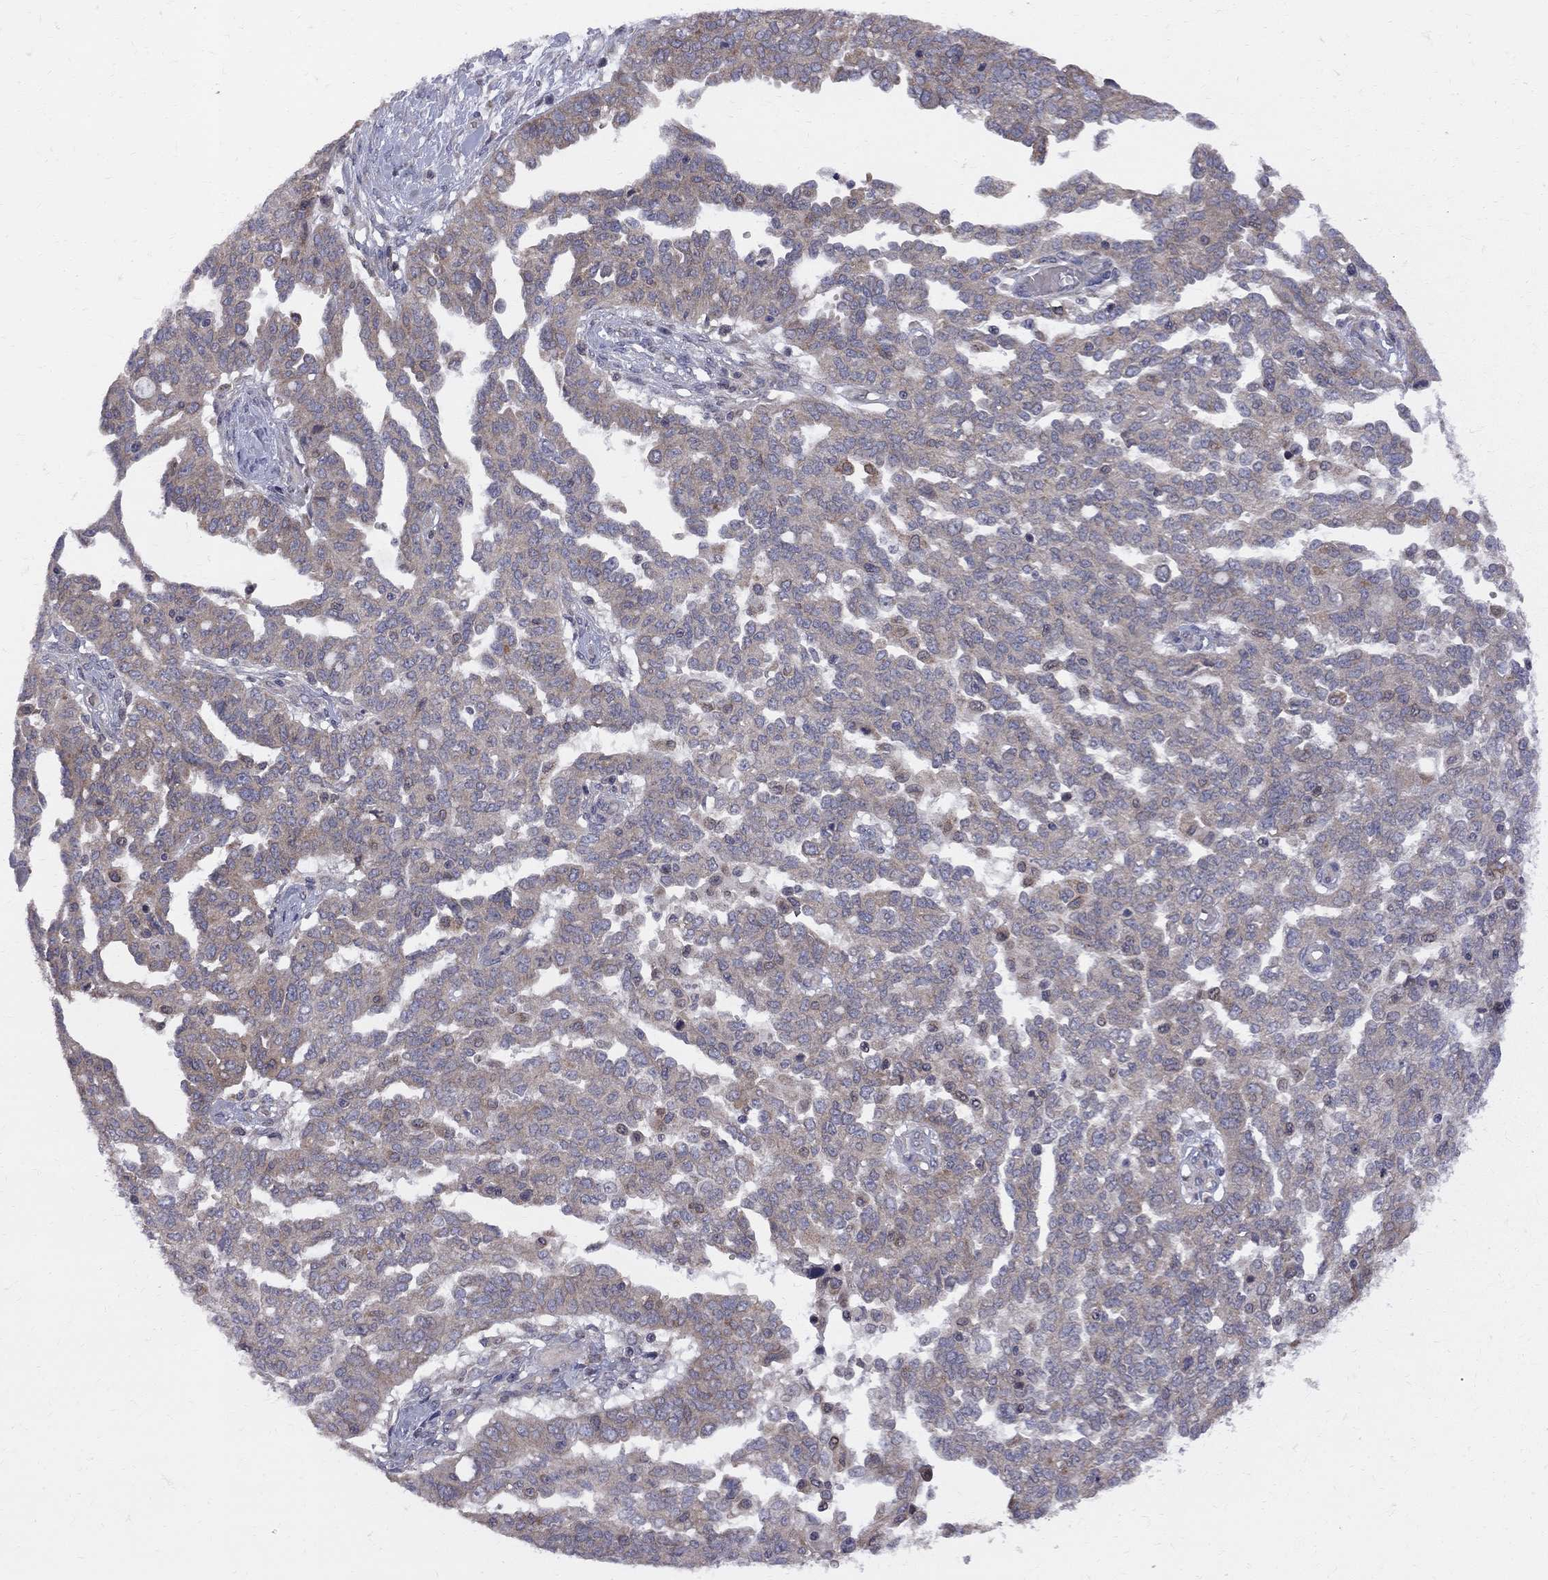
{"staining": {"intensity": "weak", "quantity": ">75%", "location": "cytoplasmic/membranous"}, "tissue": "ovarian cancer", "cell_type": "Tumor cells", "image_type": "cancer", "snomed": [{"axis": "morphology", "description": "Cystadenocarcinoma, serous, NOS"}, {"axis": "topography", "description": "Ovary"}], "caption": "Serous cystadenocarcinoma (ovarian) was stained to show a protein in brown. There is low levels of weak cytoplasmic/membranous expression in about >75% of tumor cells.", "gene": "CNOT11", "patient": {"sex": "female", "age": 67}}